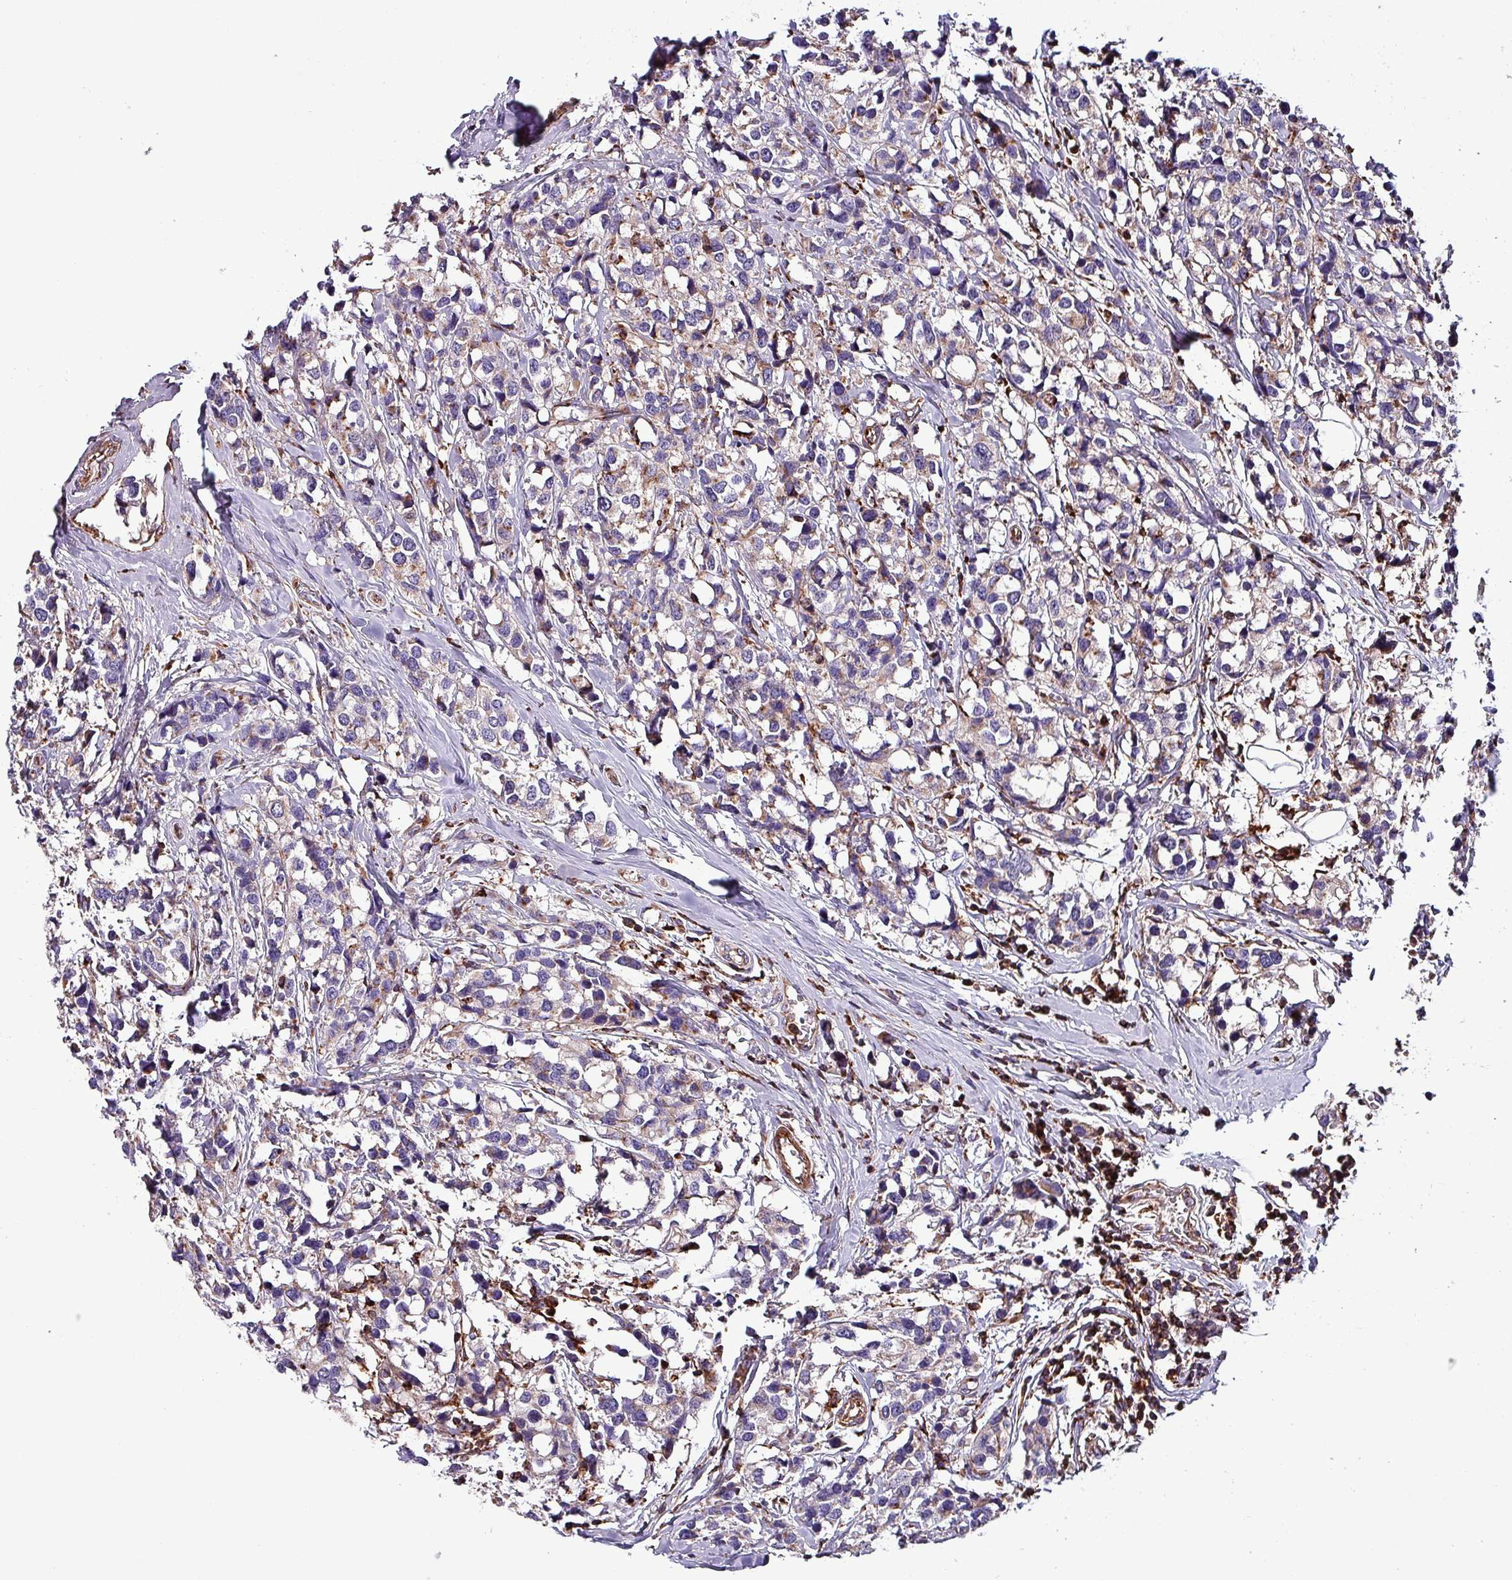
{"staining": {"intensity": "weak", "quantity": "<25%", "location": "cytoplasmic/membranous"}, "tissue": "breast cancer", "cell_type": "Tumor cells", "image_type": "cancer", "snomed": [{"axis": "morphology", "description": "Lobular carcinoma"}, {"axis": "topography", "description": "Breast"}], "caption": "High magnification brightfield microscopy of breast cancer stained with DAB (brown) and counterstained with hematoxylin (blue): tumor cells show no significant positivity.", "gene": "VAMP4", "patient": {"sex": "female", "age": 59}}